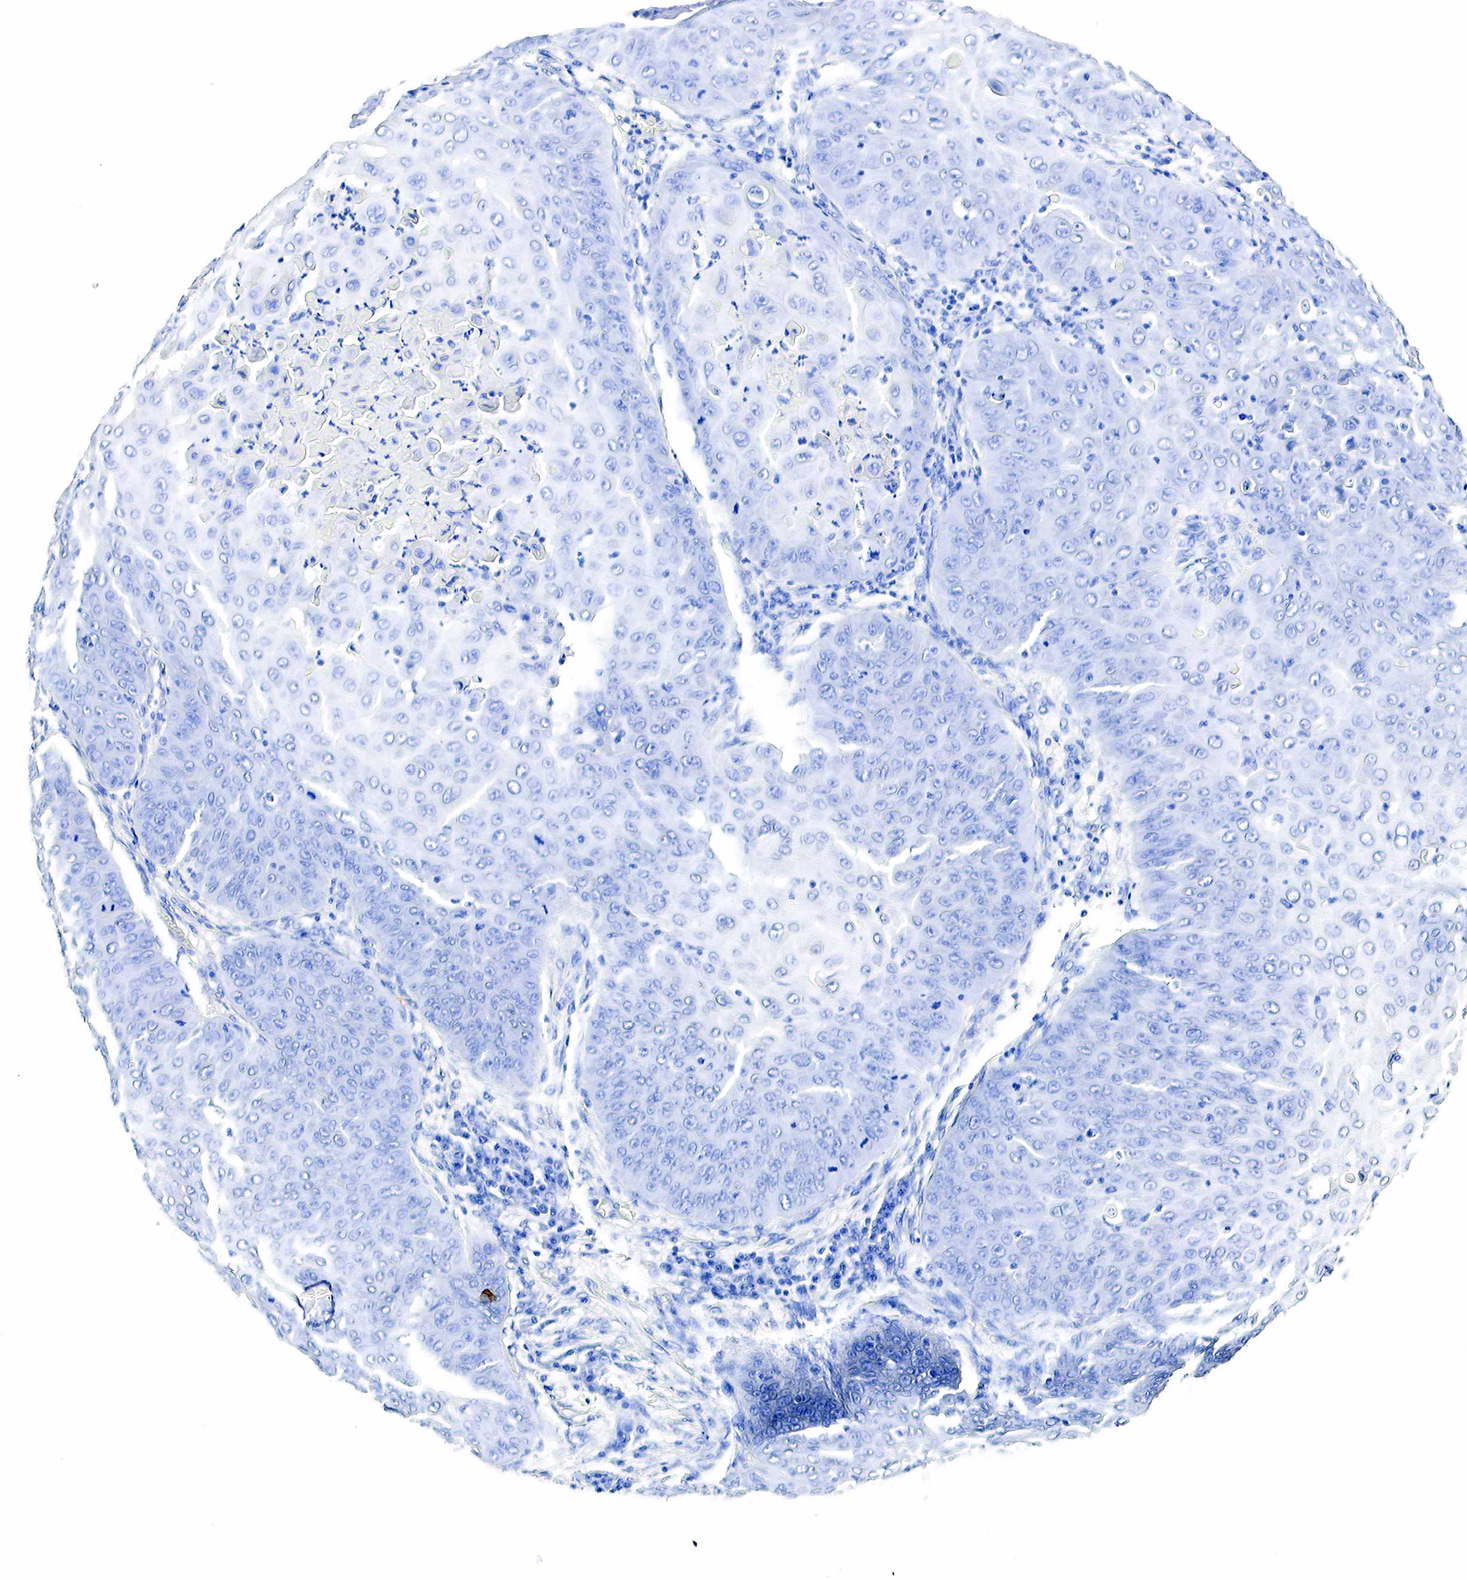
{"staining": {"intensity": "negative", "quantity": "none", "location": "none"}, "tissue": "skin cancer", "cell_type": "Tumor cells", "image_type": "cancer", "snomed": [{"axis": "morphology", "description": "Squamous cell carcinoma, NOS"}, {"axis": "topography", "description": "Skin"}], "caption": "IHC of human squamous cell carcinoma (skin) demonstrates no expression in tumor cells. The staining was performed using DAB to visualize the protein expression in brown, while the nuclei were stained in blue with hematoxylin (Magnification: 20x).", "gene": "ACP3", "patient": {"sex": "male", "age": 82}}